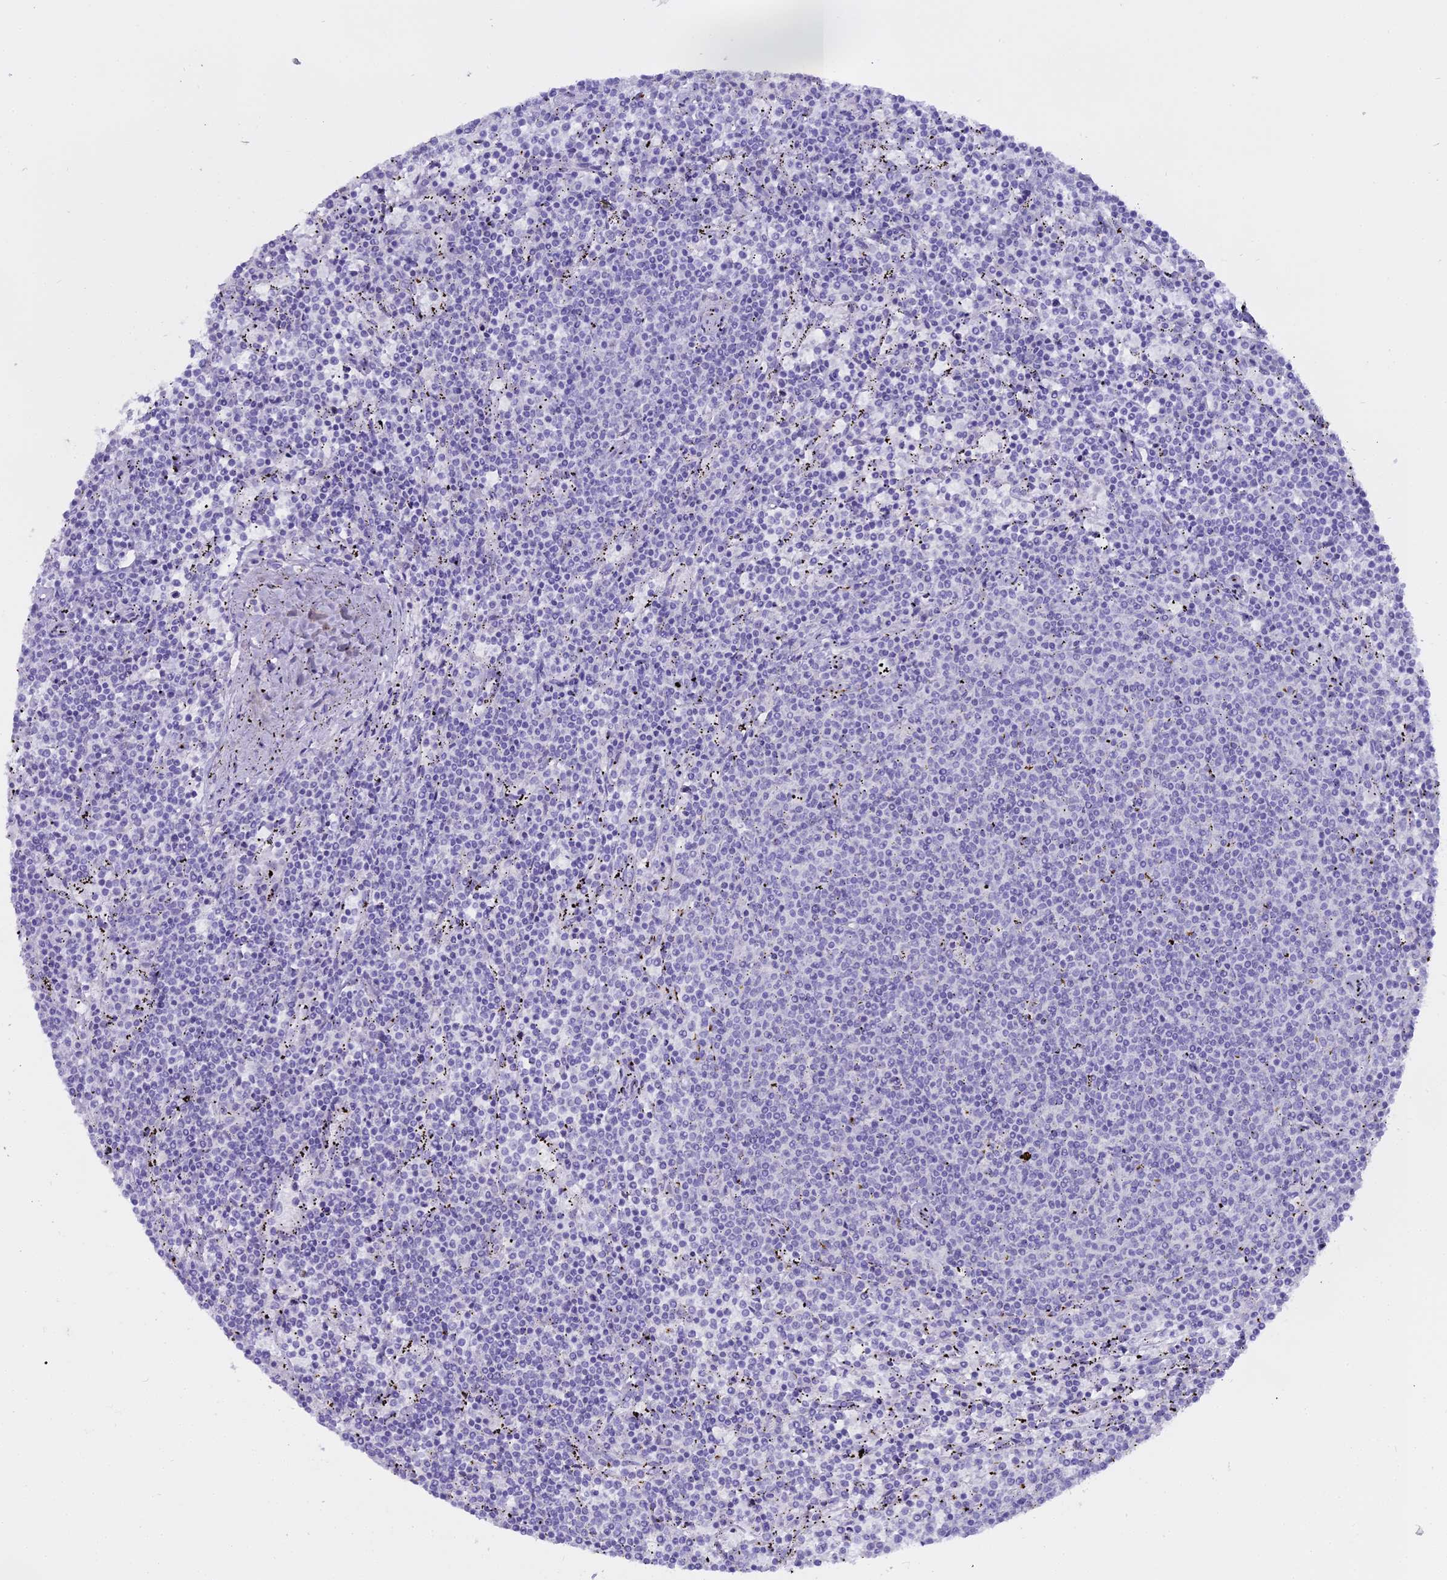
{"staining": {"intensity": "negative", "quantity": "none", "location": "none"}, "tissue": "lymphoma", "cell_type": "Tumor cells", "image_type": "cancer", "snomed": [{"axis": "morphology", "description": "Malignant lymphoma, non-Hodgkin's type, Low grade"}, {"axis": "topography", "description": "Spleen"}], "caption": "Photomicrograph shows no protein staining in tumor cells of lymphoma tissue.", "gene": "ALPP", "patient": {"sex": "female", "age": 50}}